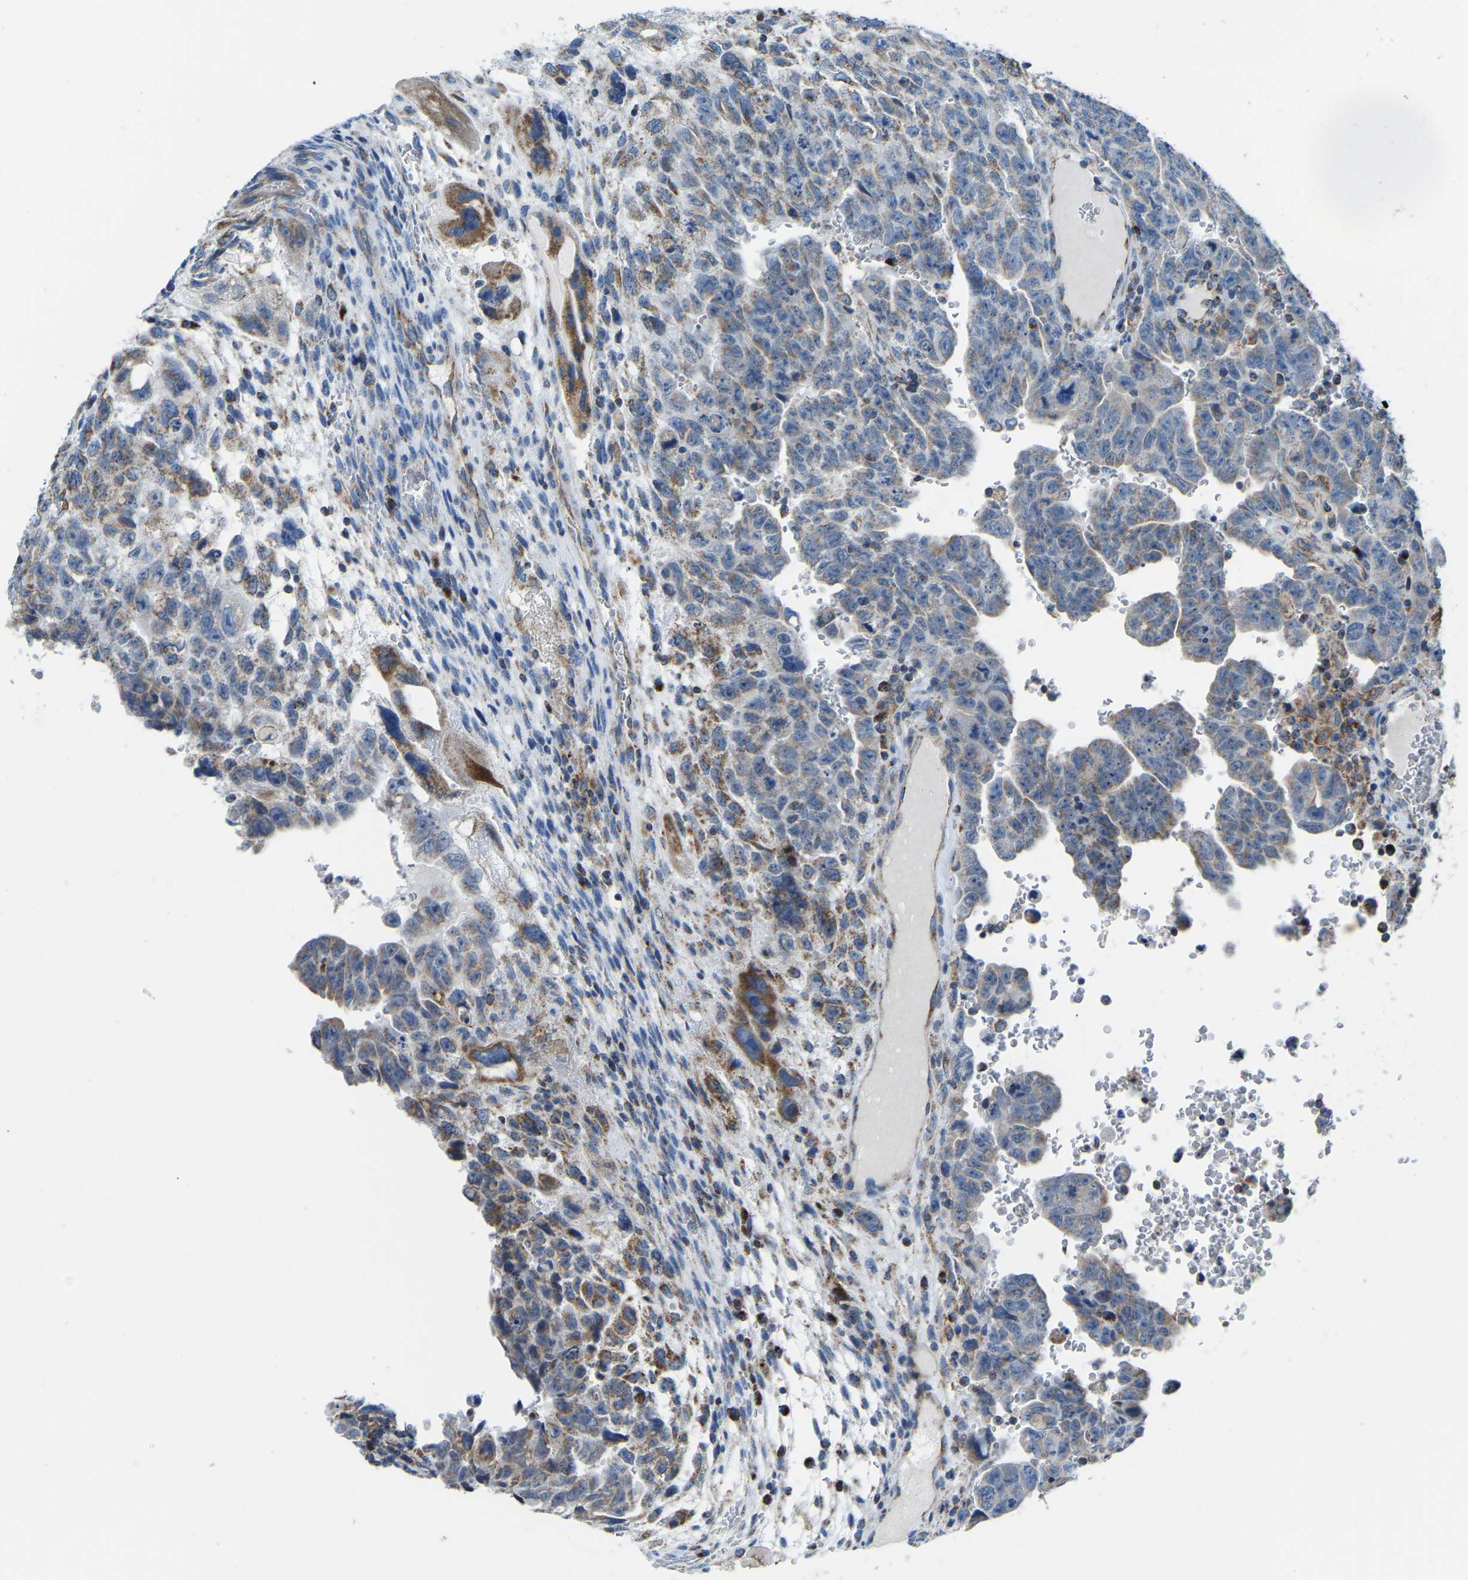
{"staining": {"intensity": "moderate", "quantity": "<25%", "location": "cytoplasmic/membranous"}, "tissue": "testis cancer", "cell_type": "Tumor cells", "image_type": "cancer", "snomed": [{"axis": "morphology", "description": "Carcinoma, Embryonal, NOS"}, {"axis": "topography", "description": "Testis"}], "caption": "Embryonal carcinoma (testis) stained with a protein marker reveals moderate staining in tumor cells.", "gene": "ETFB", "patient": {"sex": "male", "age": 28}}